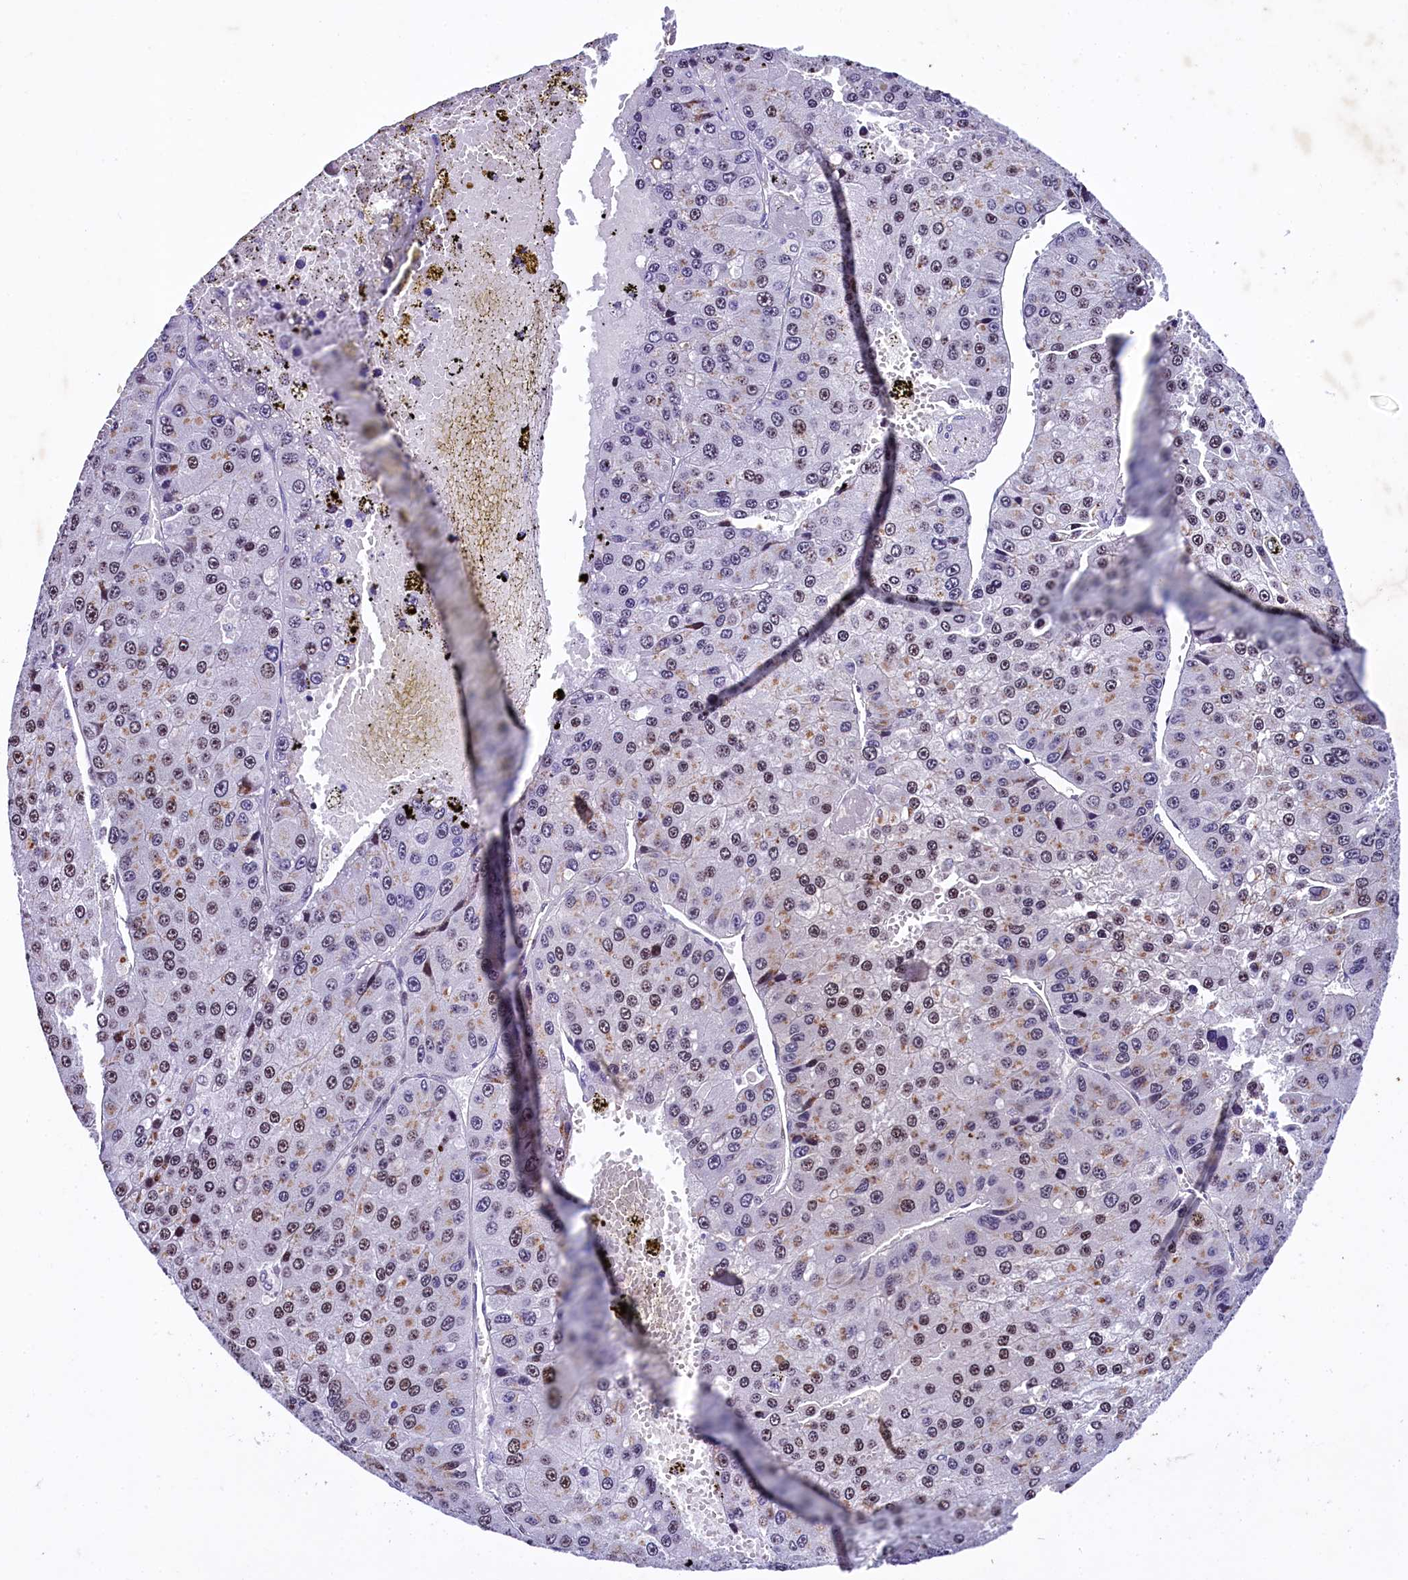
{"staining": {"intensity": "moderate", "quantity": "<25%", "location": "nuclear"}, "tissue": "liver cancer", "cell_type": "Tumor cells", "image_type": "cancer", "snomed": [{"axis": "morphology", "description": "Carcinoma, Hepatocellular, NOS"}, {"axis": "topography", "description": "Liver"}], "caption": "A brown stain labels moderate nuclear positivity of a protein in liver hepatocellular carcinoma tumor cells.", "gene": "SAMD10", "patient": {"sex": "female", "age": 73}}